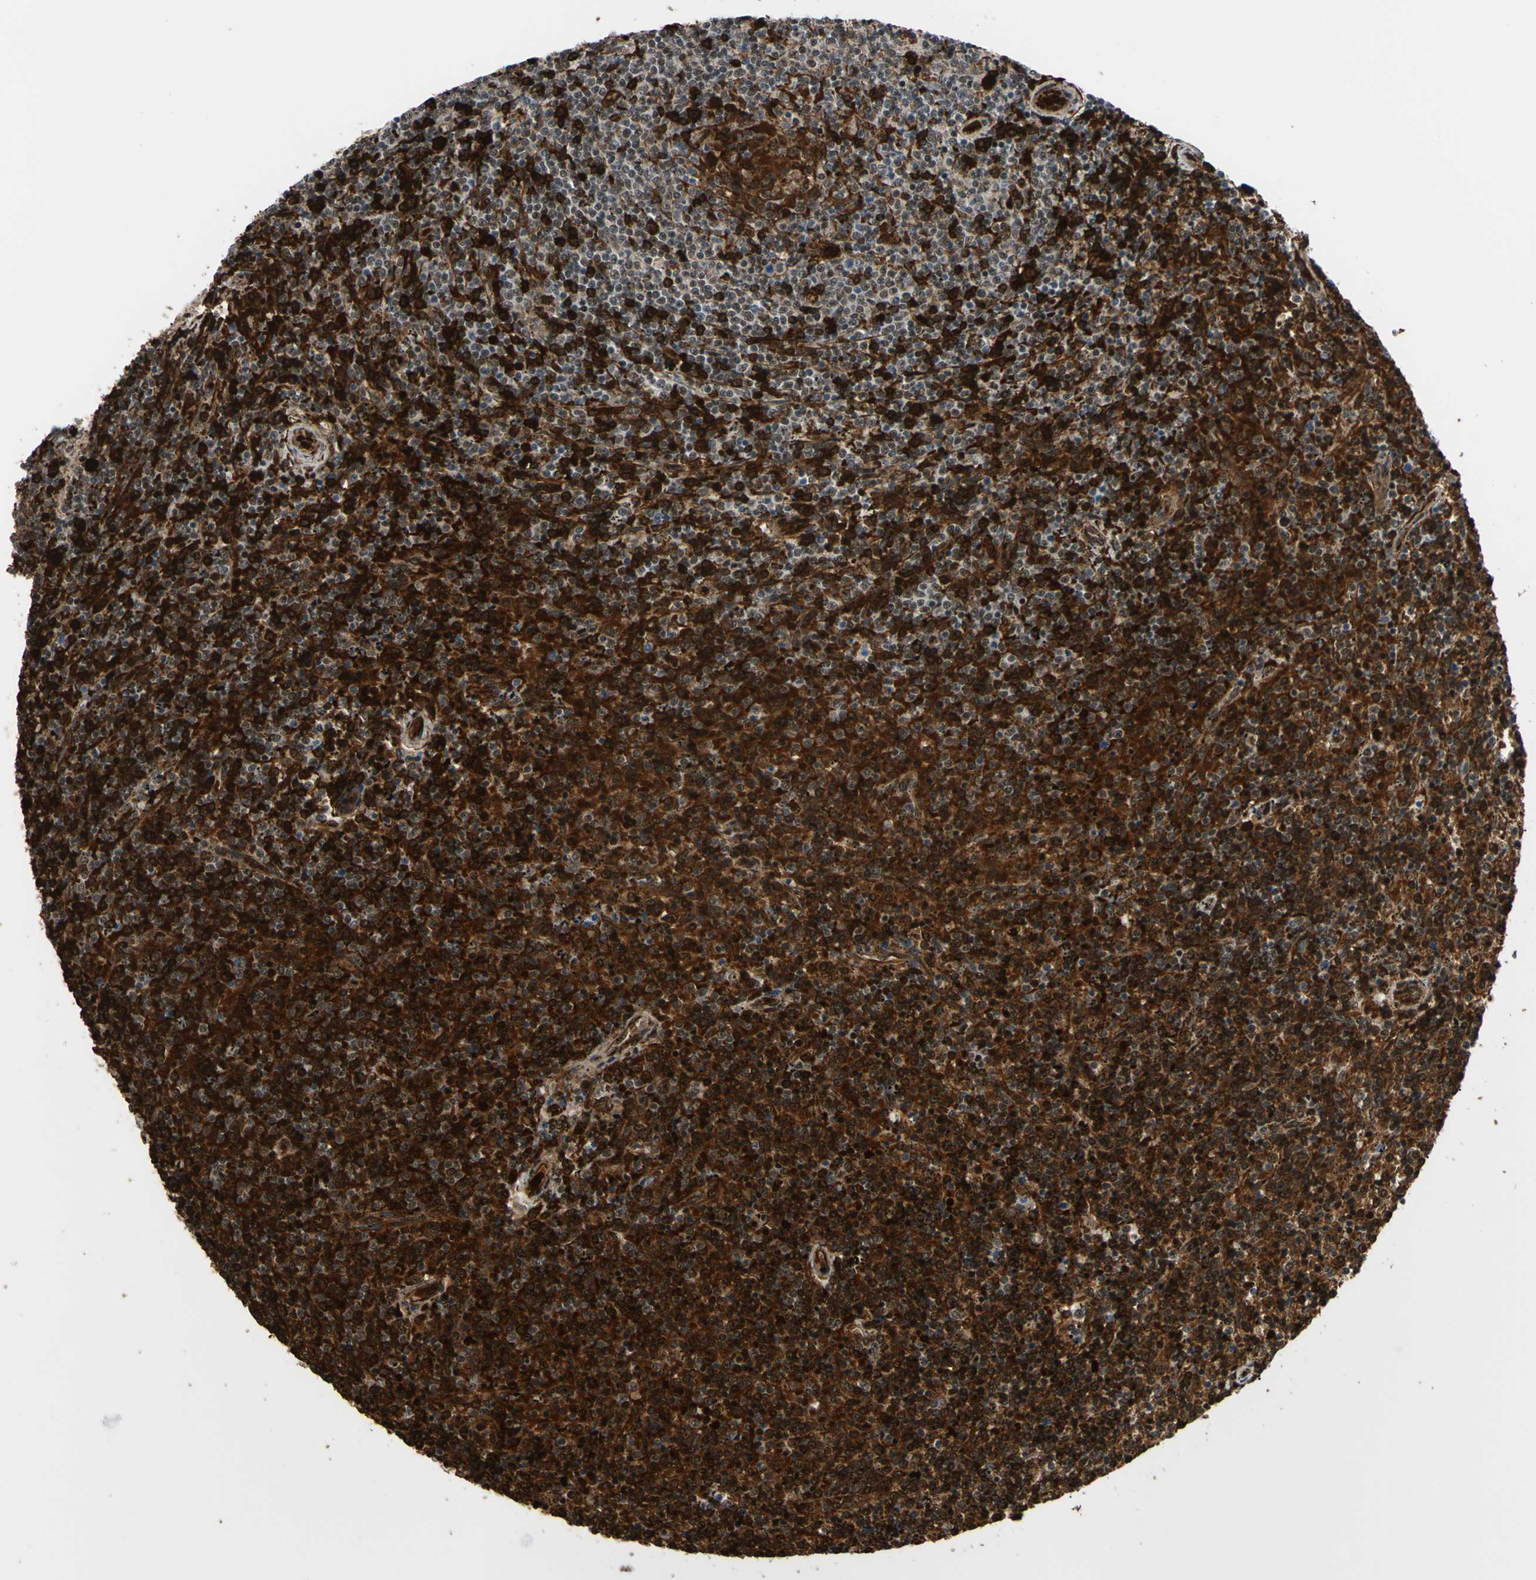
{"staining": {"intensity": "strong", "quantity": ">75%", "location": "cytoplasmic/membranous,nuclear"}, "tissue": "lymphoma", "cell_type": "Tumor cells", "image_type": "cancer", "snomed": [{"axis": "morphology", "description": "Malignant lymphoma, non-Hodgkin's type, Low grade"}, {"axis": "topography", "description": "Spleen"}], "caption": "Brown immunohistochemical staining in malignant lymphoma, non-Hodgkin's type (low-grade) exhibits strong cytoplasmic/membranous and nuclear positivity in about >75% of tumor cells.", "gene": "THAP12", "patient": {"sex": "female", "age": 50}}